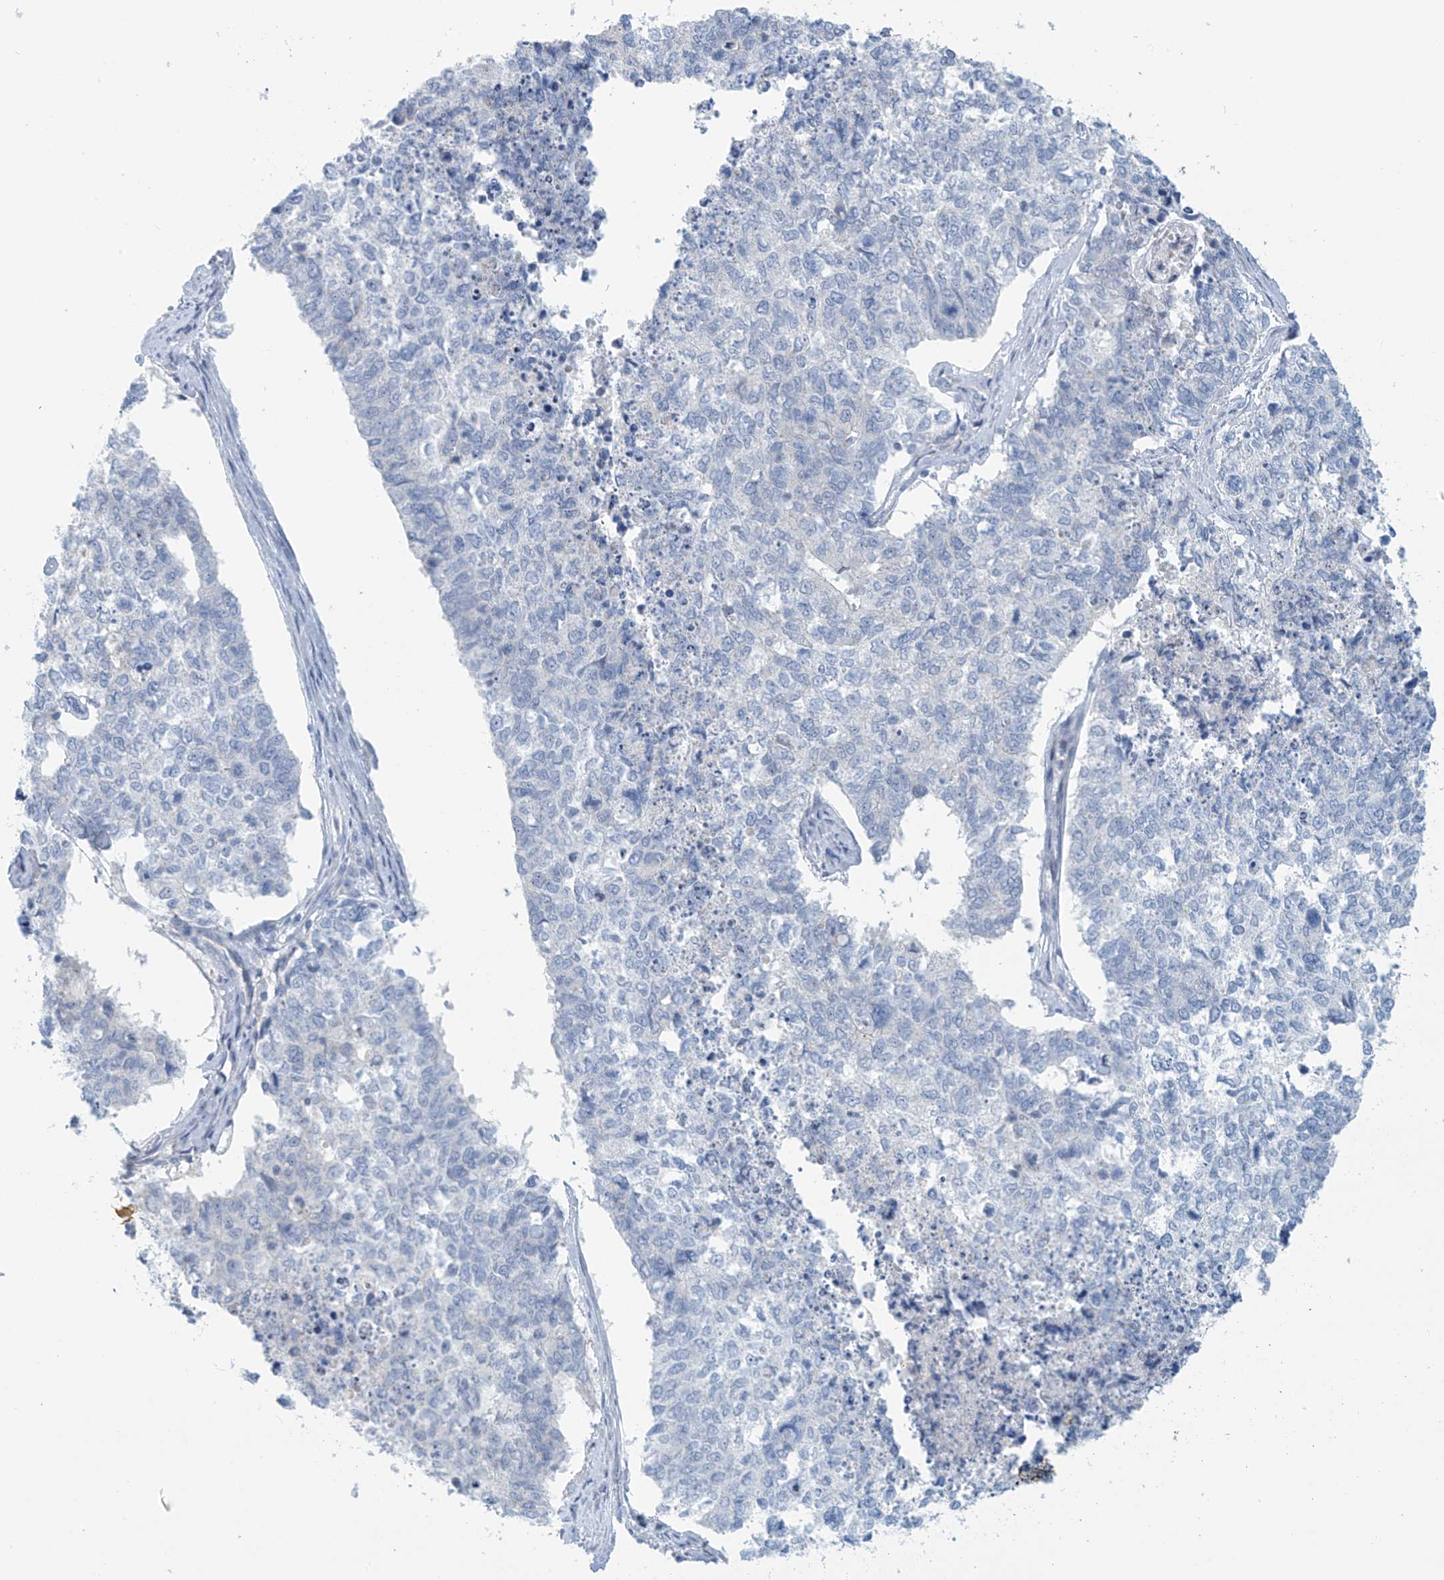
{"staining": {"intensity": "negative", "quantity": "none", "location": "none"}, "tissue": "cervical cancer", "cell_type": "Tumor cells", "image_type": "cancer", "snomed": [{"axis": "morphology", "description": "Squamous cell carcinoma, NOS"}, {"axis": "topography", "description": "Cervix"}], "caption": "A micrograph of squamous cell carcinoma (cervical) stained for a protein reveals no brown staining in tumor cells.", "gene": "SLC6A12", "patient": {"sex": "female", "age": 63}}